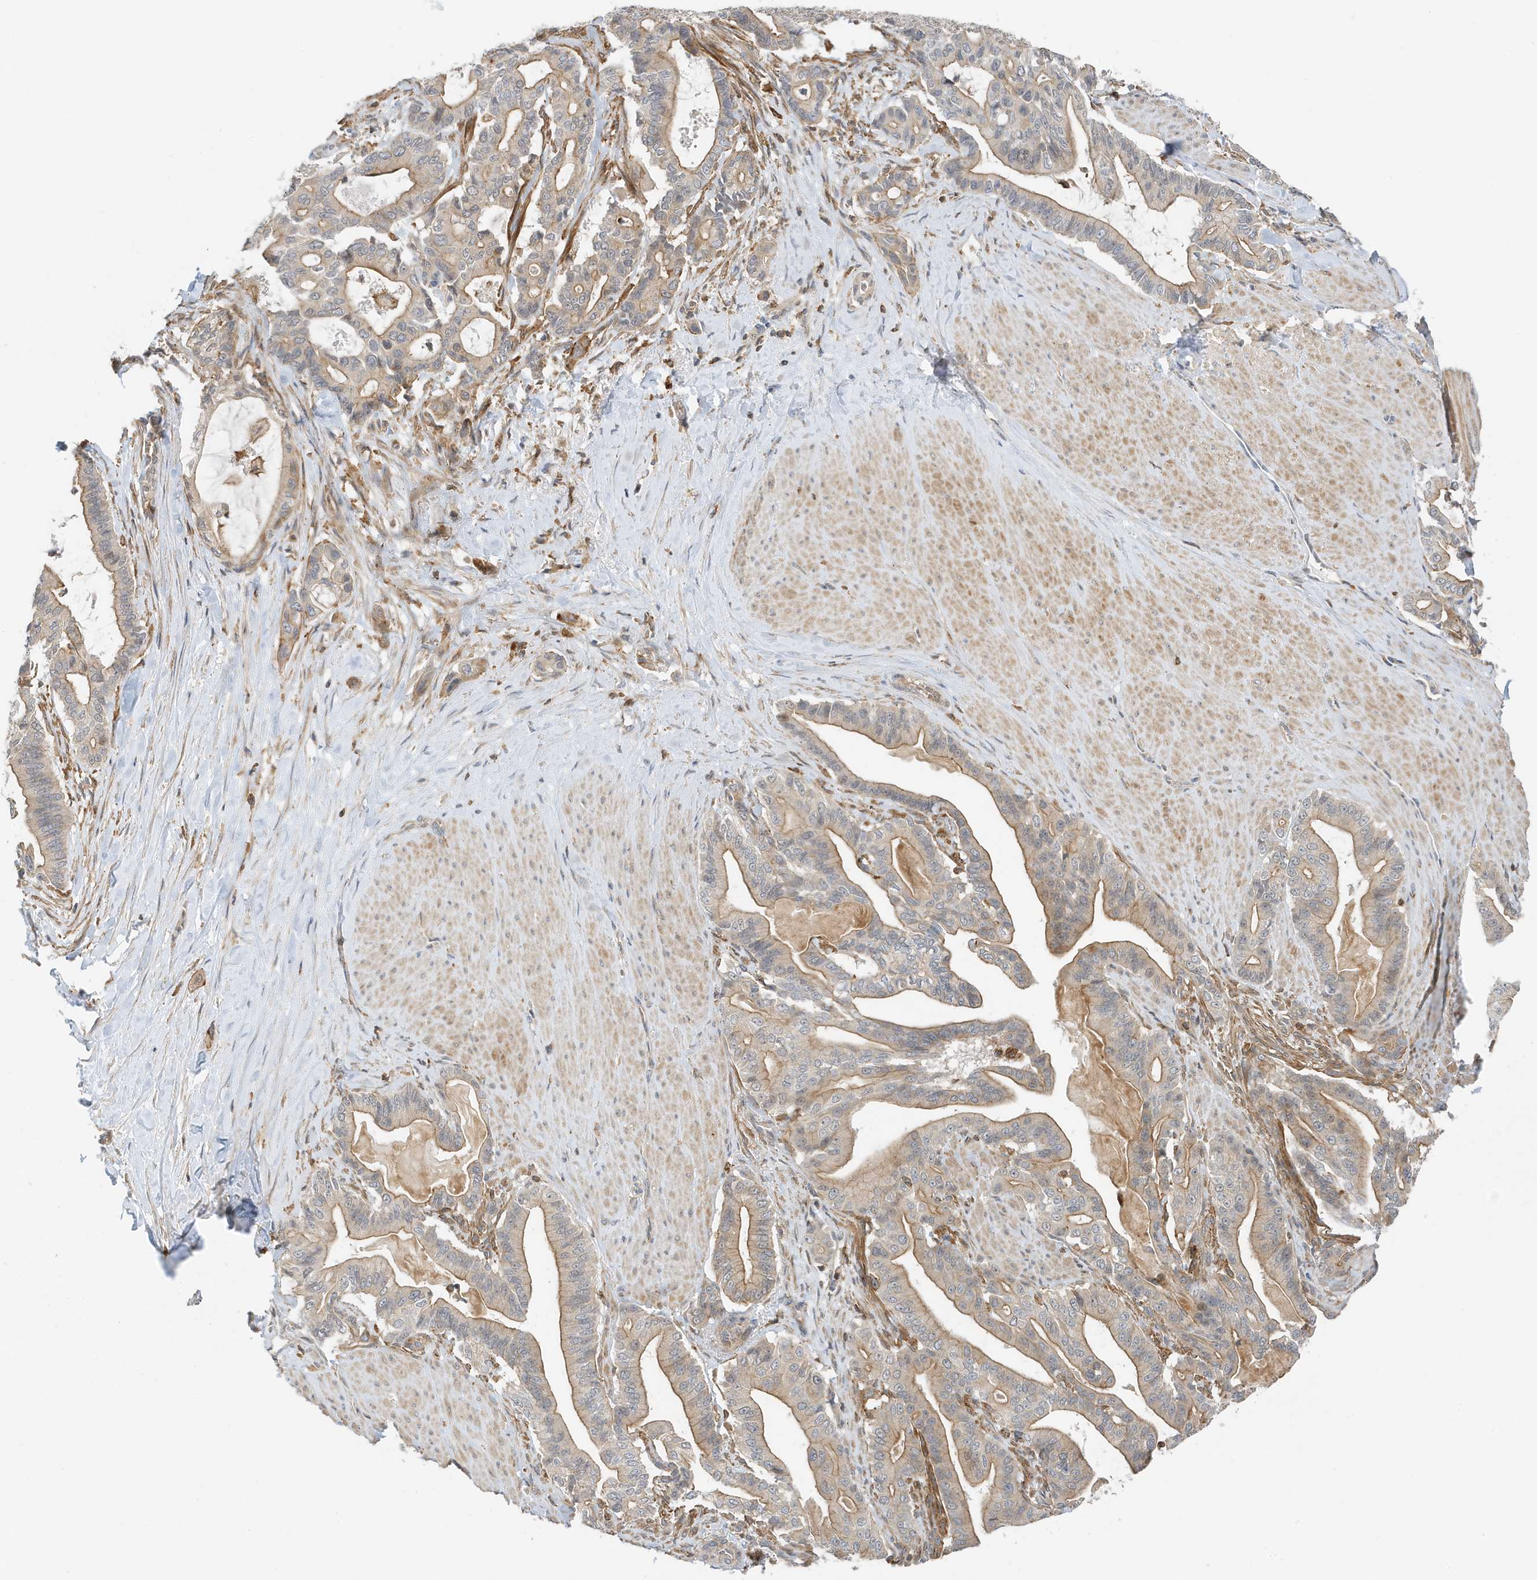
{"staining": {"intensity": "moderate", "quantity": "25%-75%", "location": "cytoplasmic/membranous"}, "tissue": "pancreatic cancer", "cell_type": "Tumor cells", "image_type": "cancer", "snomed": [{"axis": "morphology", "description": "Adenocarcinoma, NOS"}, {"axis": "topography", "description": "Pancreas"}], "caption": "A photomicrograph showing moderate cytoplasmic/membranous positivity in about 25%-75% of tumor cells in pancreatic adenocarcinoma, as visualized by brown immunohistochemical staining.", "gene": "TATDN3", "patient": {"sex": "male", "age": 63}}